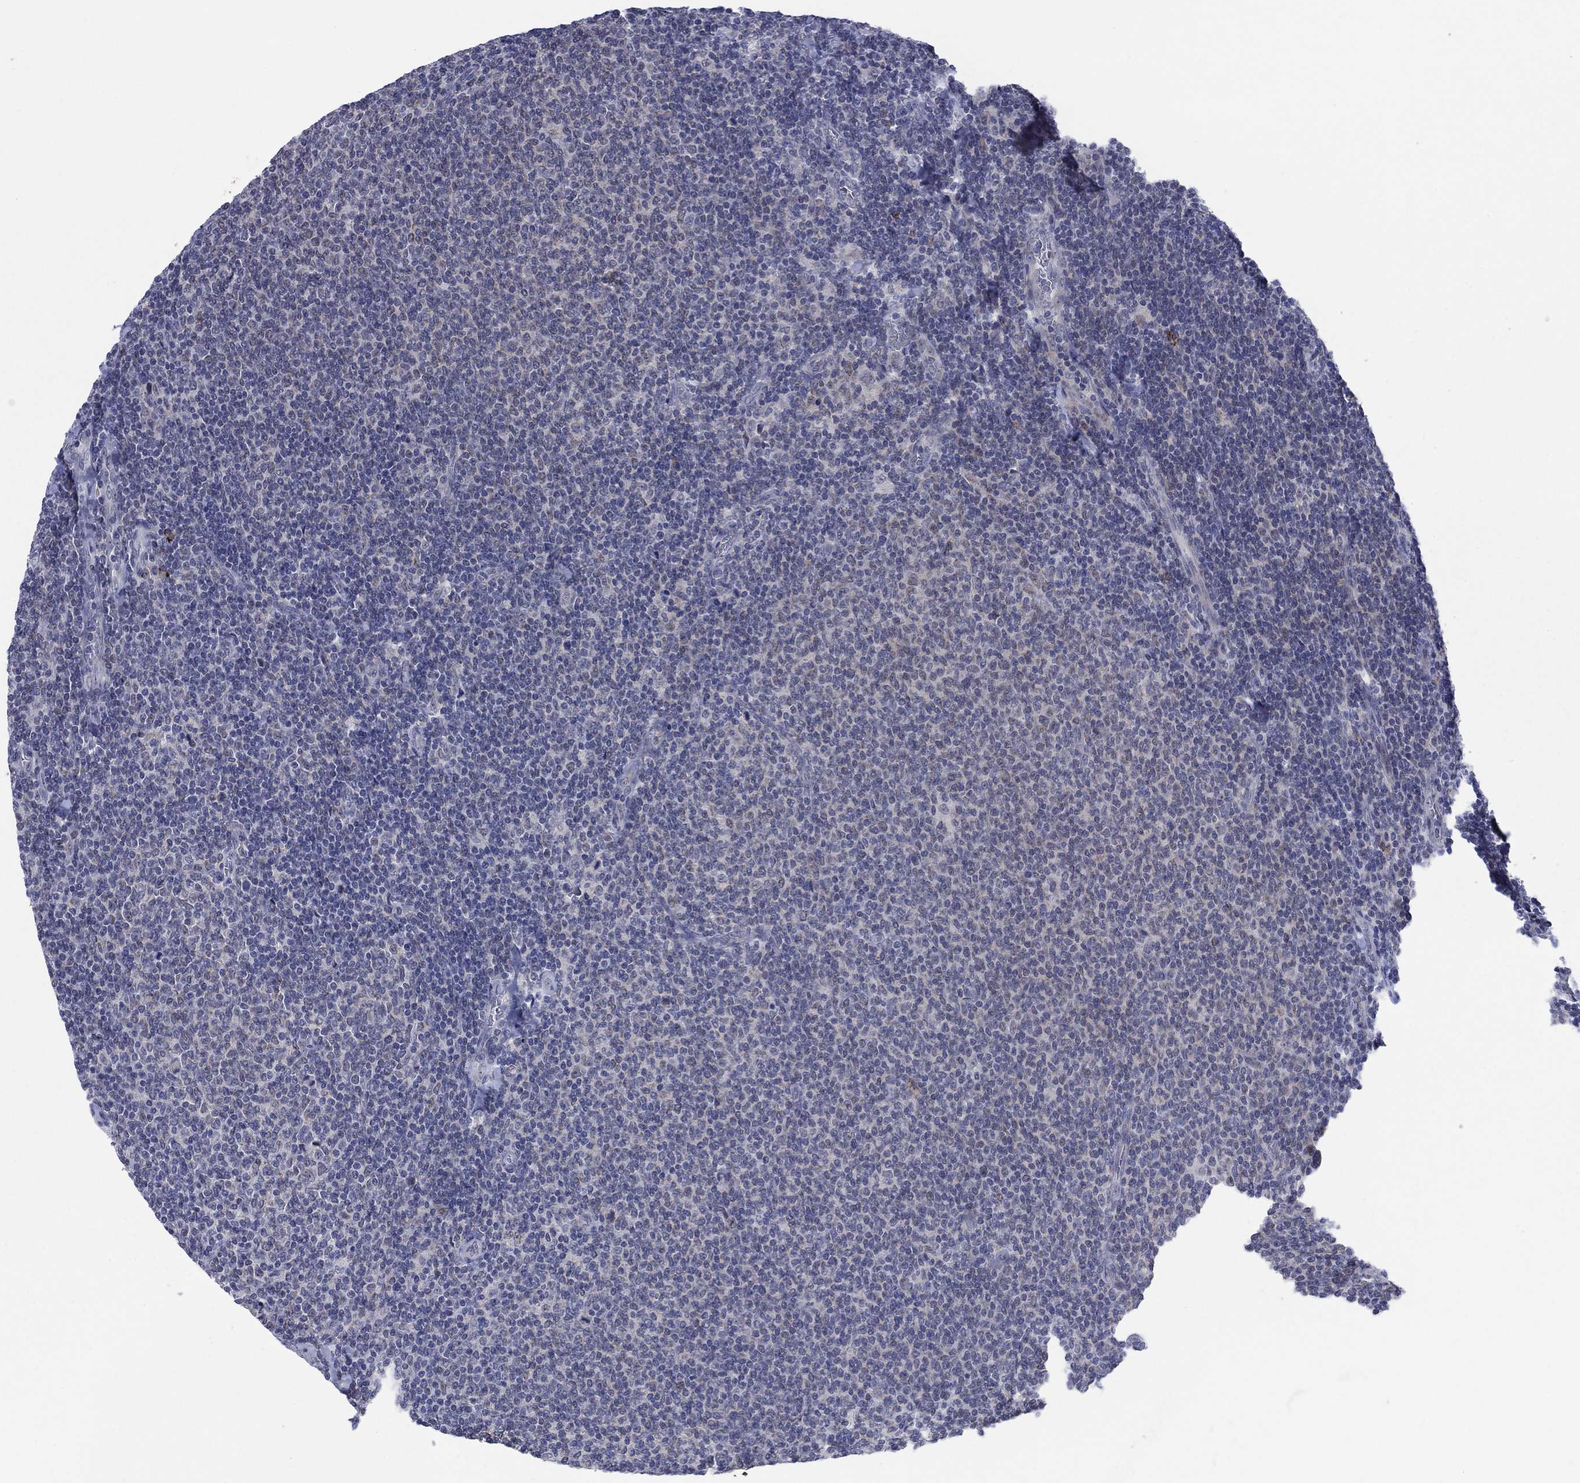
{"staining": {"intensity": "negative", "quantity": "none", "location": "none"}, "tissue": "lymphoma", "cell_type": "Tumor cells", "image_type": "cancer", "snomed": [{"axis": "morphology", "description": "Malignant lymphoma, non-Hodgkin's type, Low grade"}, {"axis": "topography", "description": "Lymph node"}], "caption": "DAB (3,3'-diaminobenzidine) immunohistochemical staining of lymphoma exhibits no significant positivity in tumor cells.", "gene": "SDC1", "patient": {"sex": "male", "age": 52}}